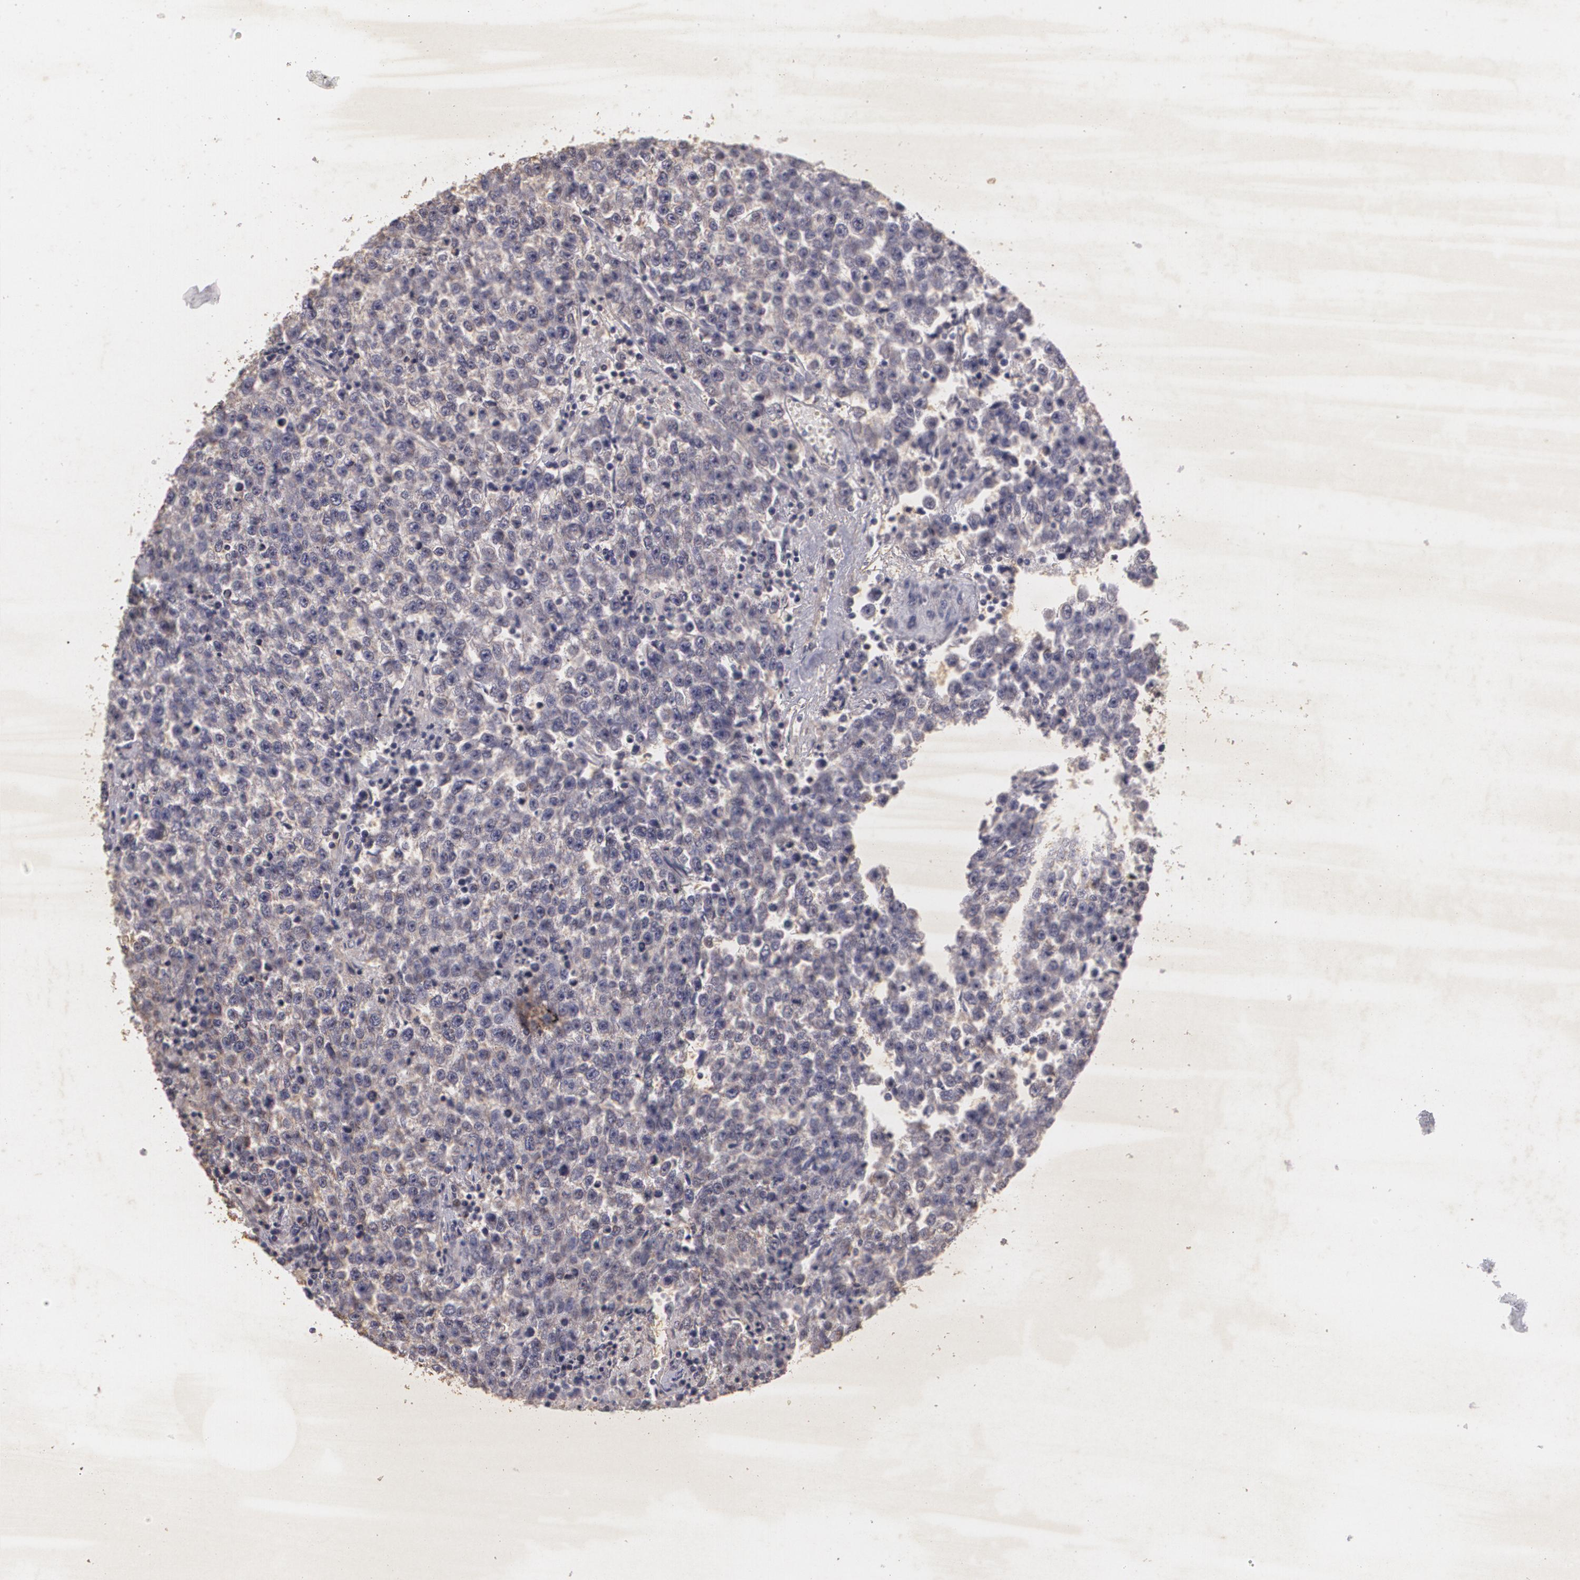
{"staining": {"intensity": "negative", "quantity": "none", "location": "none"}, "tissue": "testis cancer", "cell_type": "Tumor cells", "image_type": "cancer", "snomed": [{"axis": "morphology", "description": "Seminoma, NOS"}, {"axis": "topography", "description": "Testis"}], "caption": "Immunohistochemical staining of human testis cancer reveals no significant staining in tumor cells.", "gene": "KCNA4", "patient": {"sex": "male", "age": 36}}